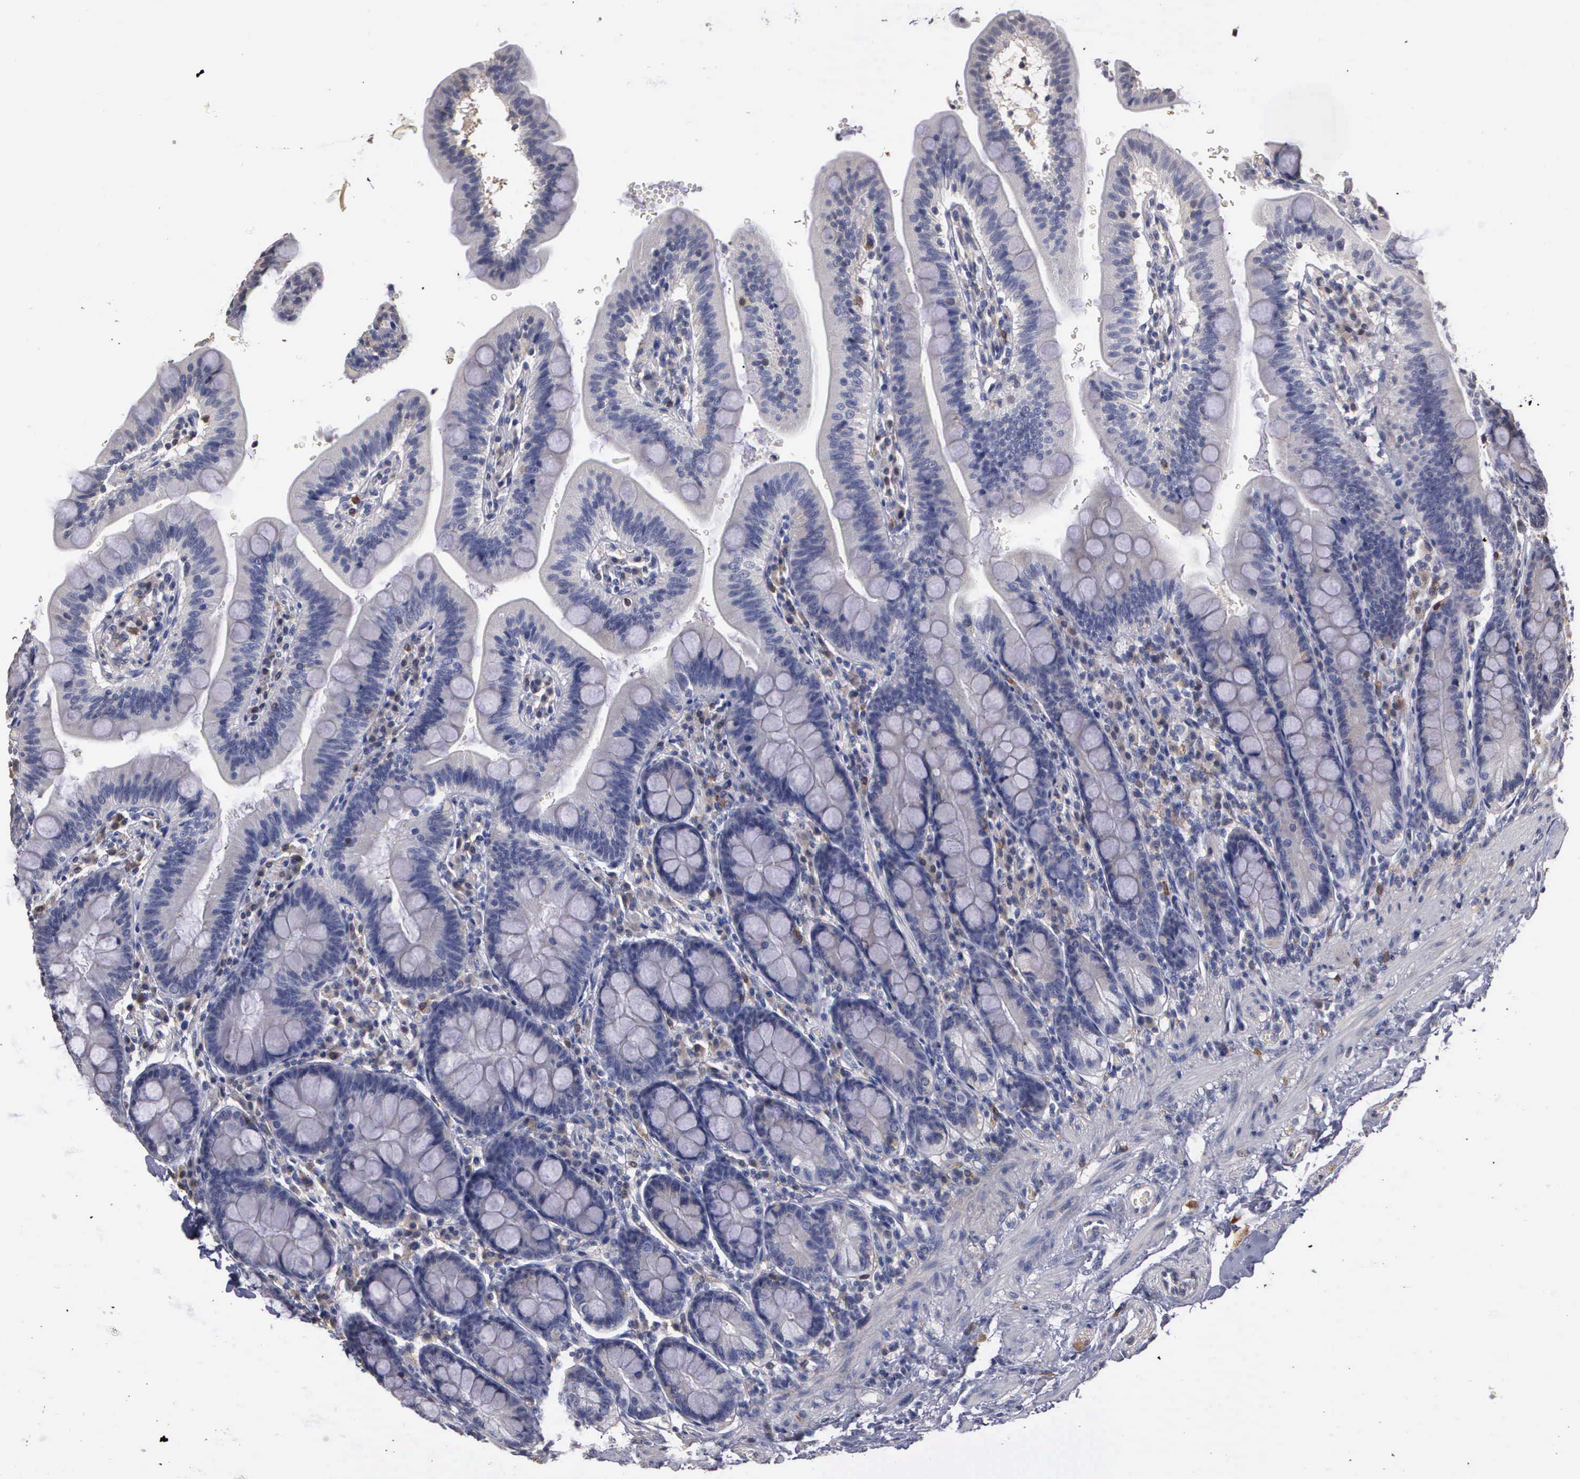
{"staining": {"intensity": "negative", "quantity": "none", "location": "none"}, "tissue": "duodenum", "cell_type": "Glandular cells", "image_type": "normal", "snomed": [{"axis": "morphology", "description": "Normal tissue, NOS"}, {"axis": "topography", "description": "Pancreas"}, {"axis": "topography", "description": "Duodenum"}], "caption": "IHC of unremarkable duodenum displays no staining in glandular cells. The staining is performed using DAB brown chromogen with nuclei counter-stained in using hematoxylin.", "gene": "ENO3", "patient": {"sex": "male", "age": 79}}